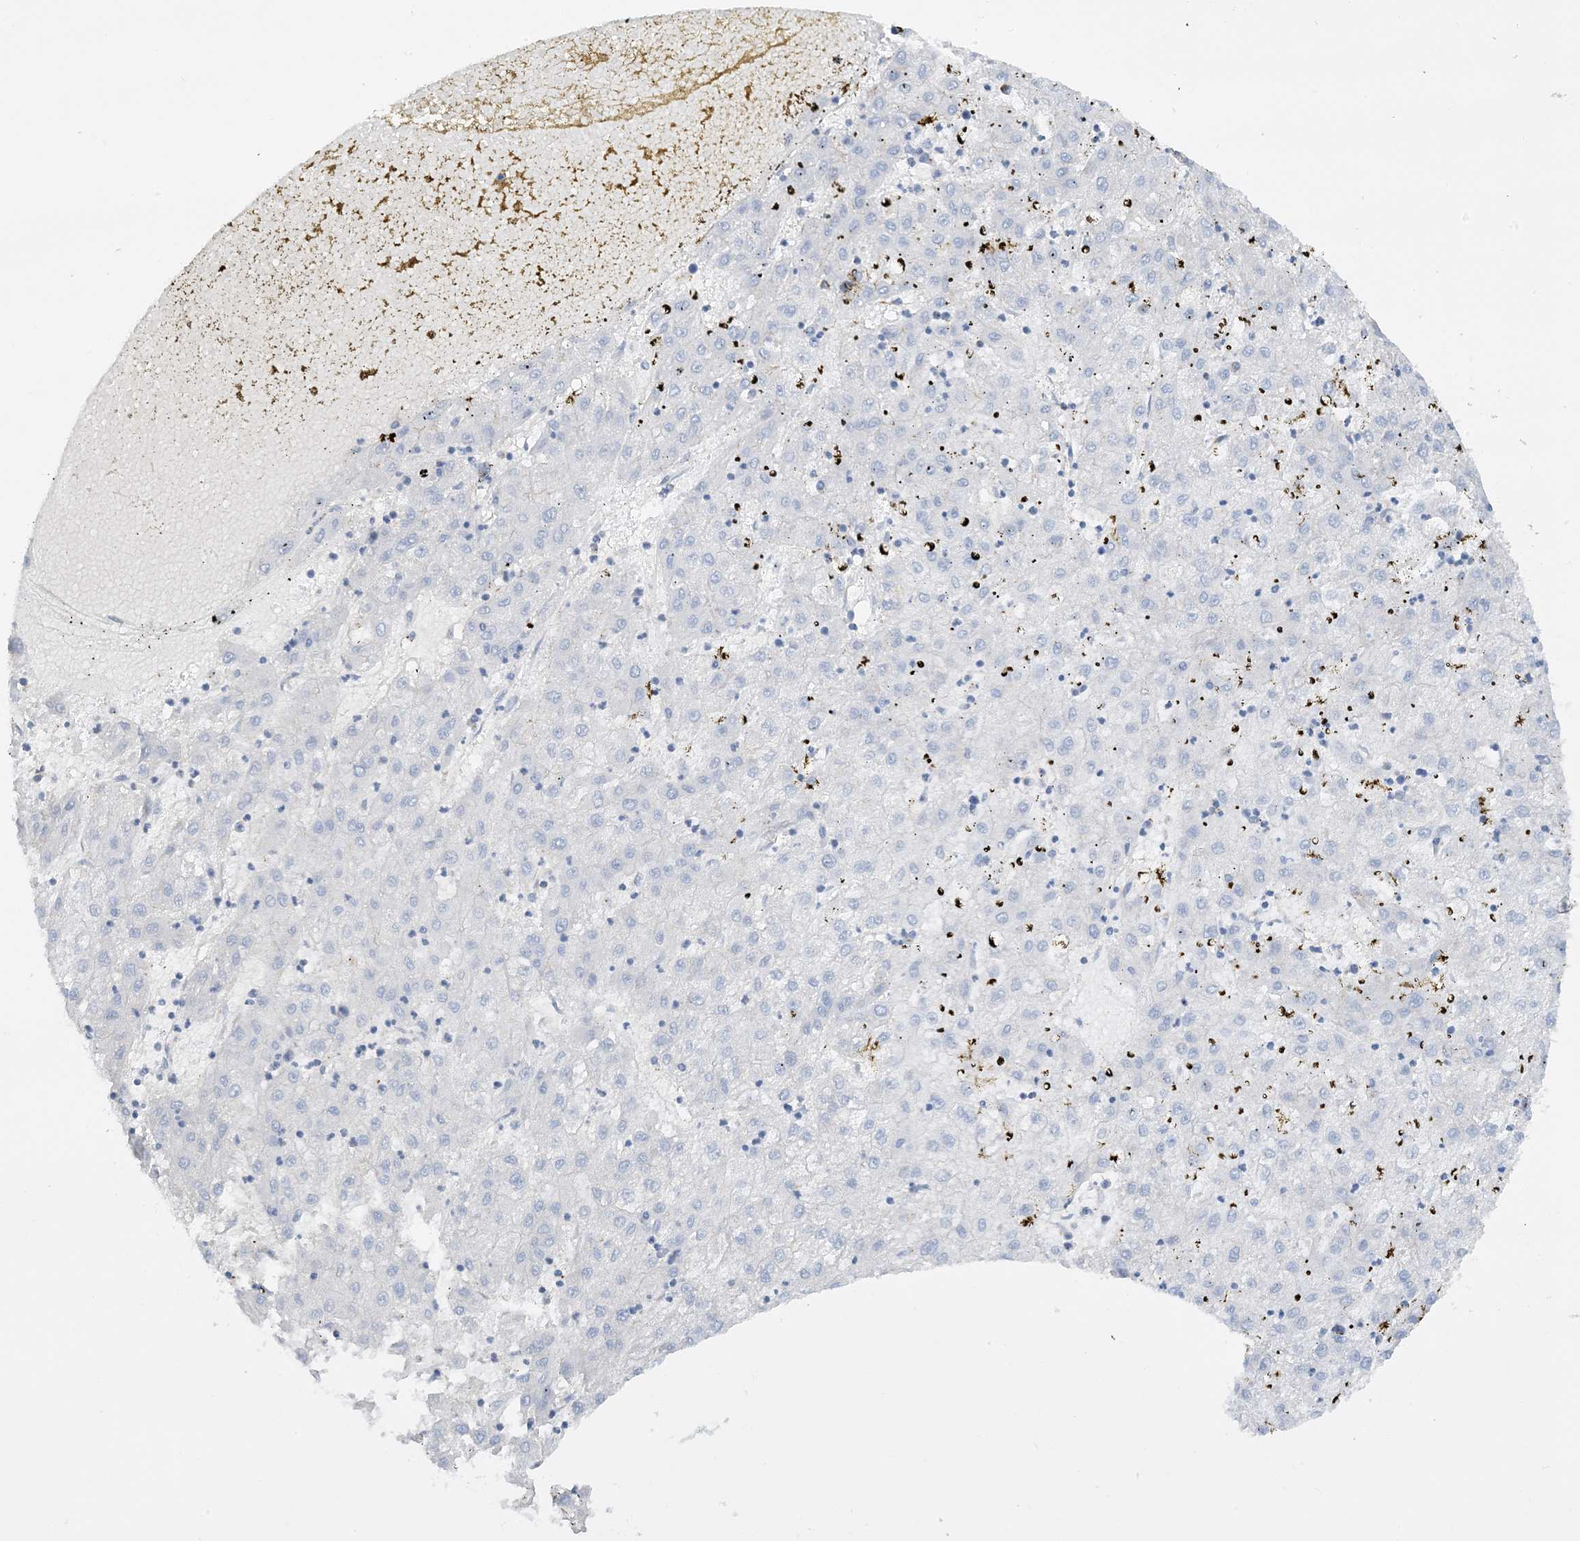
{"staining": {"intensity": "negative", "quantity": "none", "location": "none"}, "tissue": "liver cancer", "cell_type": "Tumor cells", "image_type": "cancer", "snomed": [{"axis": "morphology", "description": "Carcinoma, Hepatocellular, NOS"}, {"axis": "topography", "description": "Liver"}], "caption": "The micrograph shows no staining of tumor cells in liver cancer (hepatocellular carcinoma). Nuclei are stained in blue.", "gene": "CALHM5", "patient": {"sex": "male", "age": 72}}